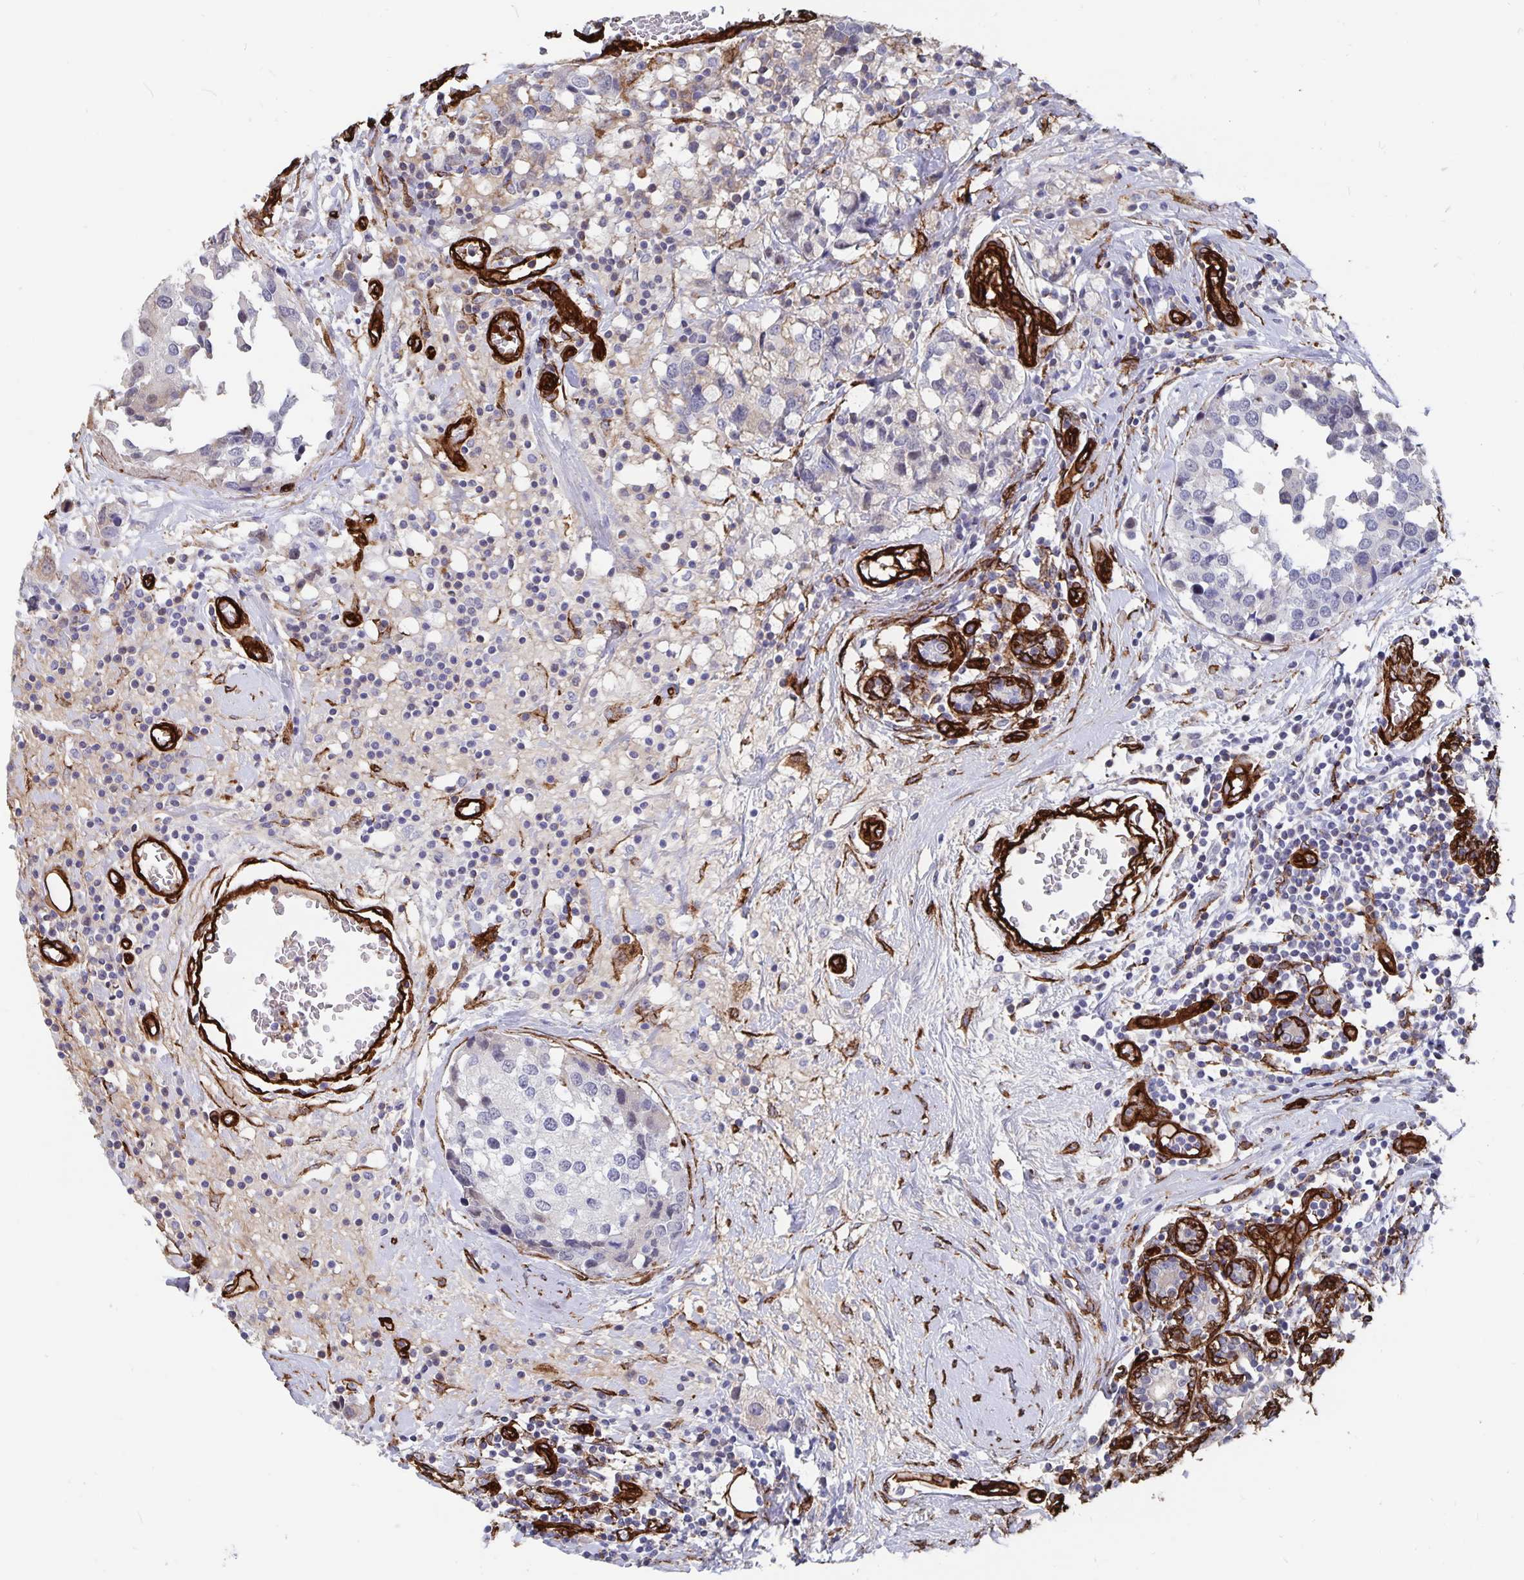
{"staining": {"intensity": "negative", "quantity": "none", "location": "none"}, "tissue": "breast cancer", "cell_type": "Tumor cells", "image_type": "cancer", "snomed": [{"axis": "morphology", "description": "Lobular carcinoma"}, {"axis": "topography", "description": "Breast"}], "caption": "Breast cancer was stained to show a protein in brown. There is no significant expression in tumor cells.", "gene": "DCHS2", "patient": {"sex": "female", "age": 59}}